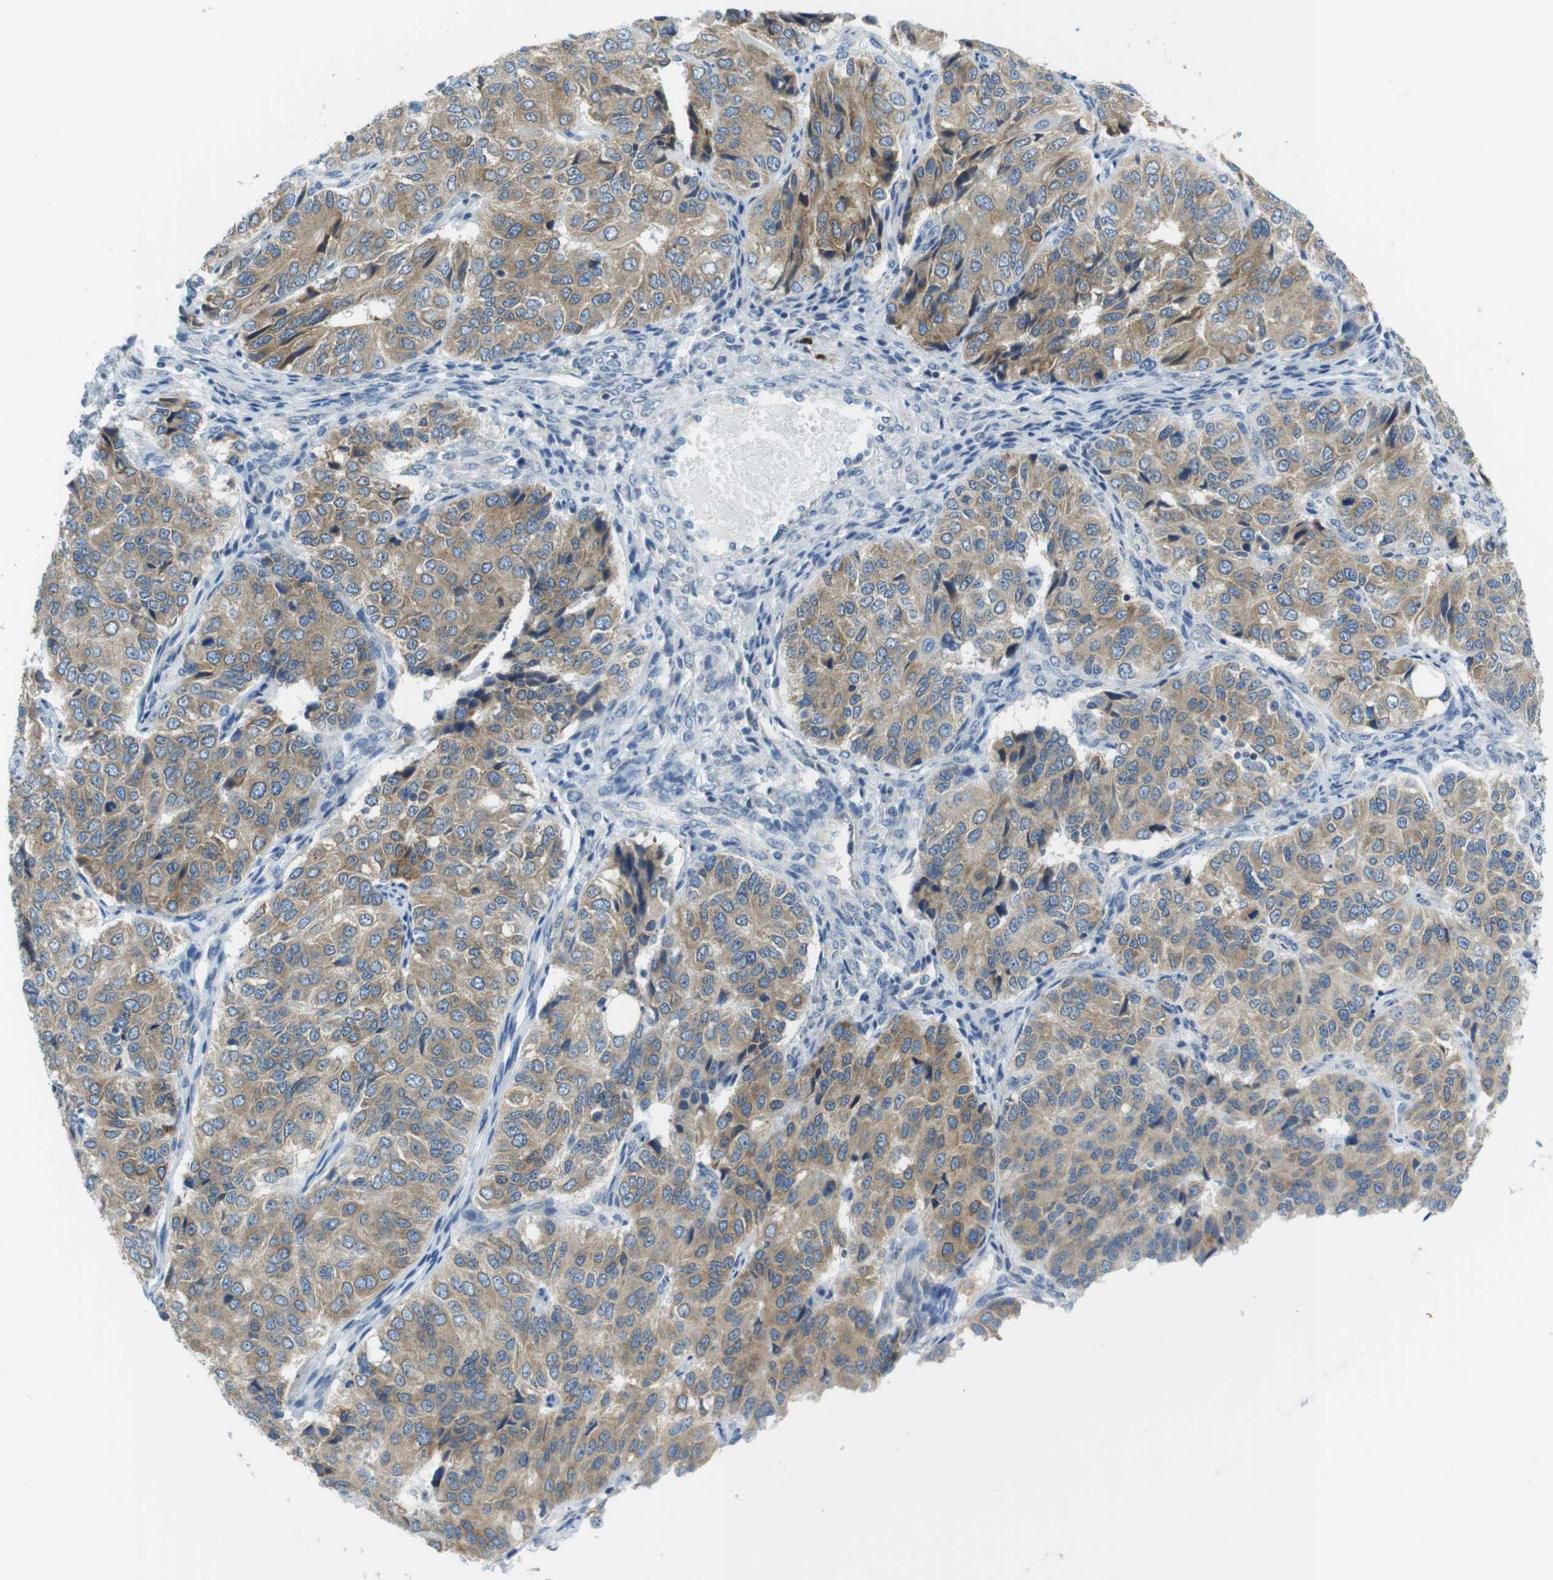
{"staining": {"intensity": "moderate", "quantity": ">75%", "location": "cytoplasmic/membranous"}, "tissue": "ovarian cancer", "cell_type": "Tumor cells", "image_type": "cancer", "snomed": [{"axis": "morphology", "description": "Carcinoma, endometroid"}, {"axis": "topography", "description": "Ovary"}], "caption": "There is medium levels of moderate cytoplasmic/membranous positivity in tumor cells of endometroid carcinoma (ovarian), as demonstrated by immunohistochemical staining (brown color).", "gene": "CLPTM1L", "patient": {"sex": "female", "age": 51}}